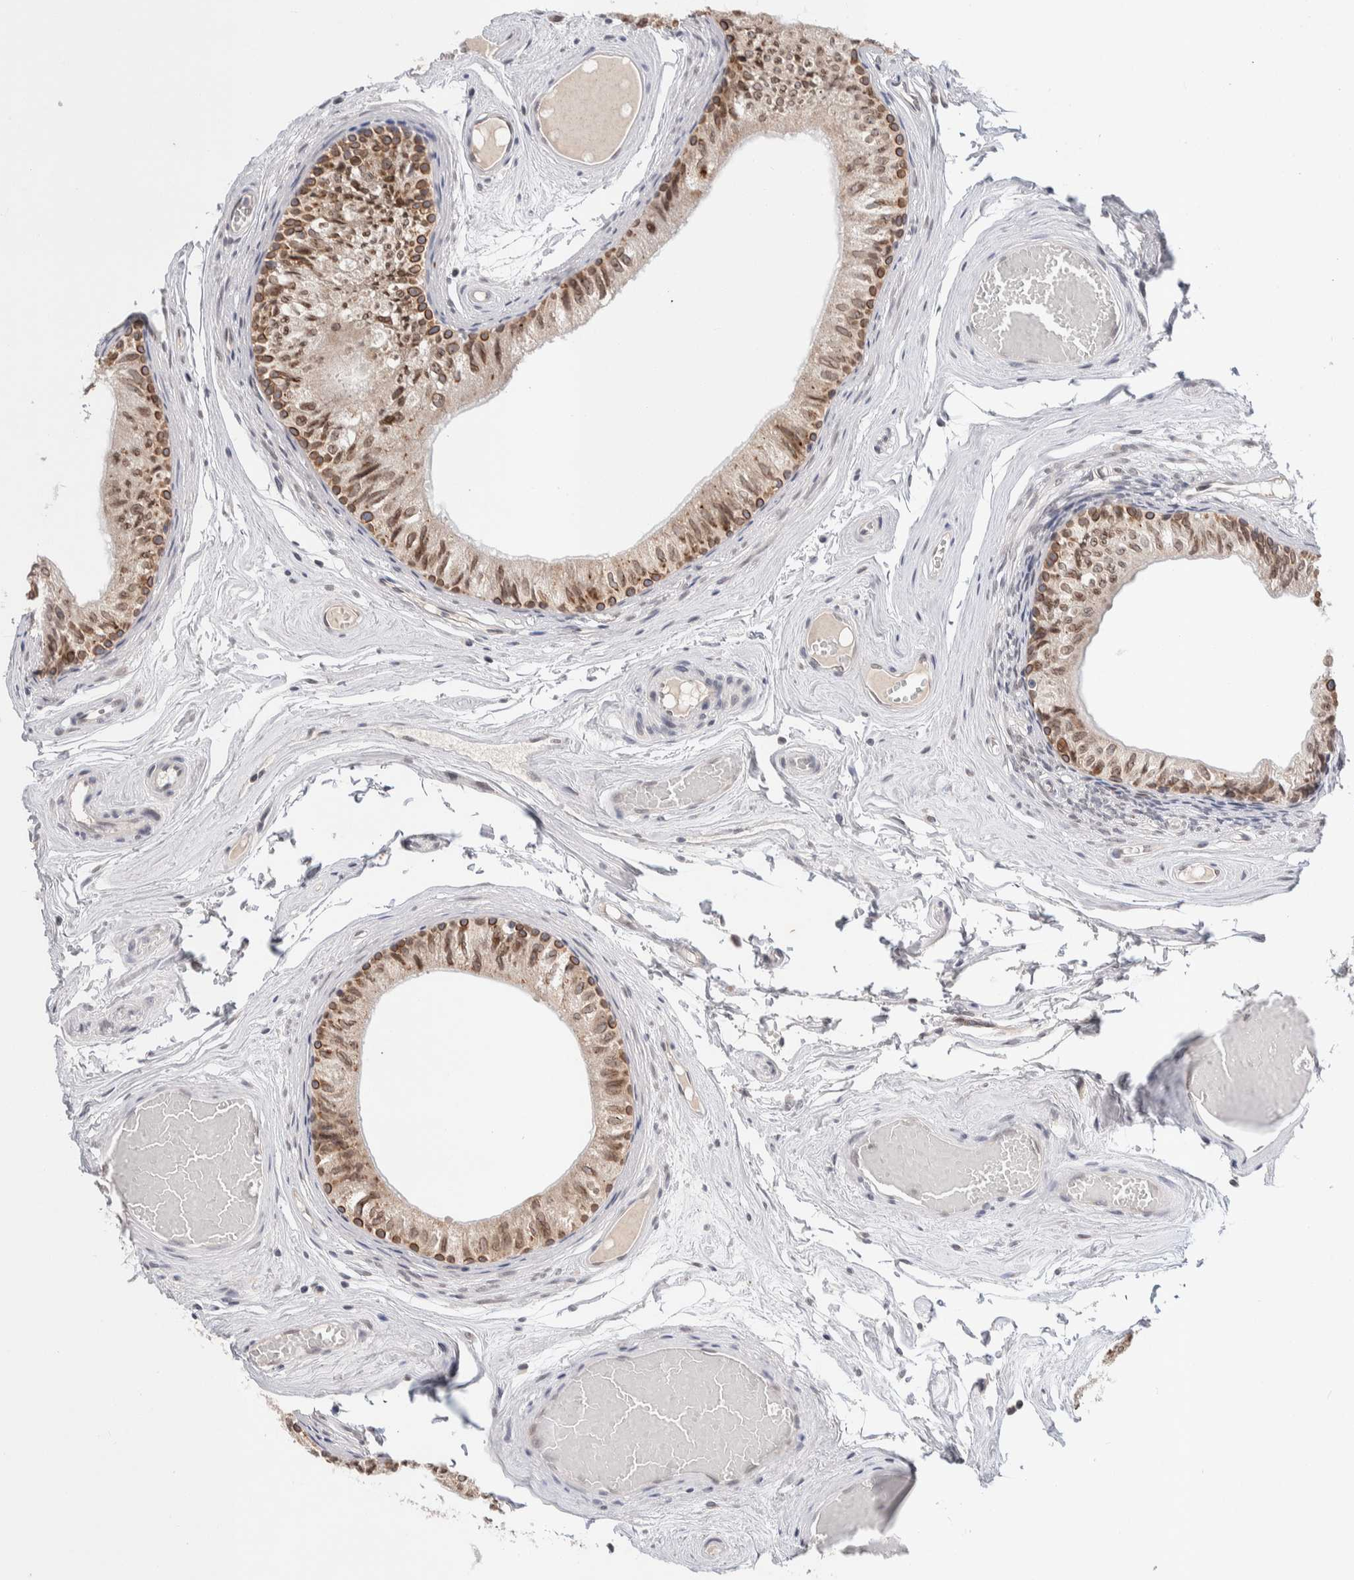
{"staining": {"intensity": "moderate", "quantity": ">75%", "location": "cytoplasmic/membranous,nuclear"}, "tissue": "epididymis", "cell_type": "Glandular cells", "image_type": "normal", "snomed": [{"axis": "morphology", "description": "Normal tissue, NOS"}, {"axis": "topography", "description": "Epididymis"}], "caption": "Immunohistochemistry (DAB) staining of unremarkable human epididymis exhibits moderate cytoplasmic/membranous,nuclear protein expression in about >75% of glandular cells.", "gene": "CRAT", "patient": {"sex": "male", "age": 79}}